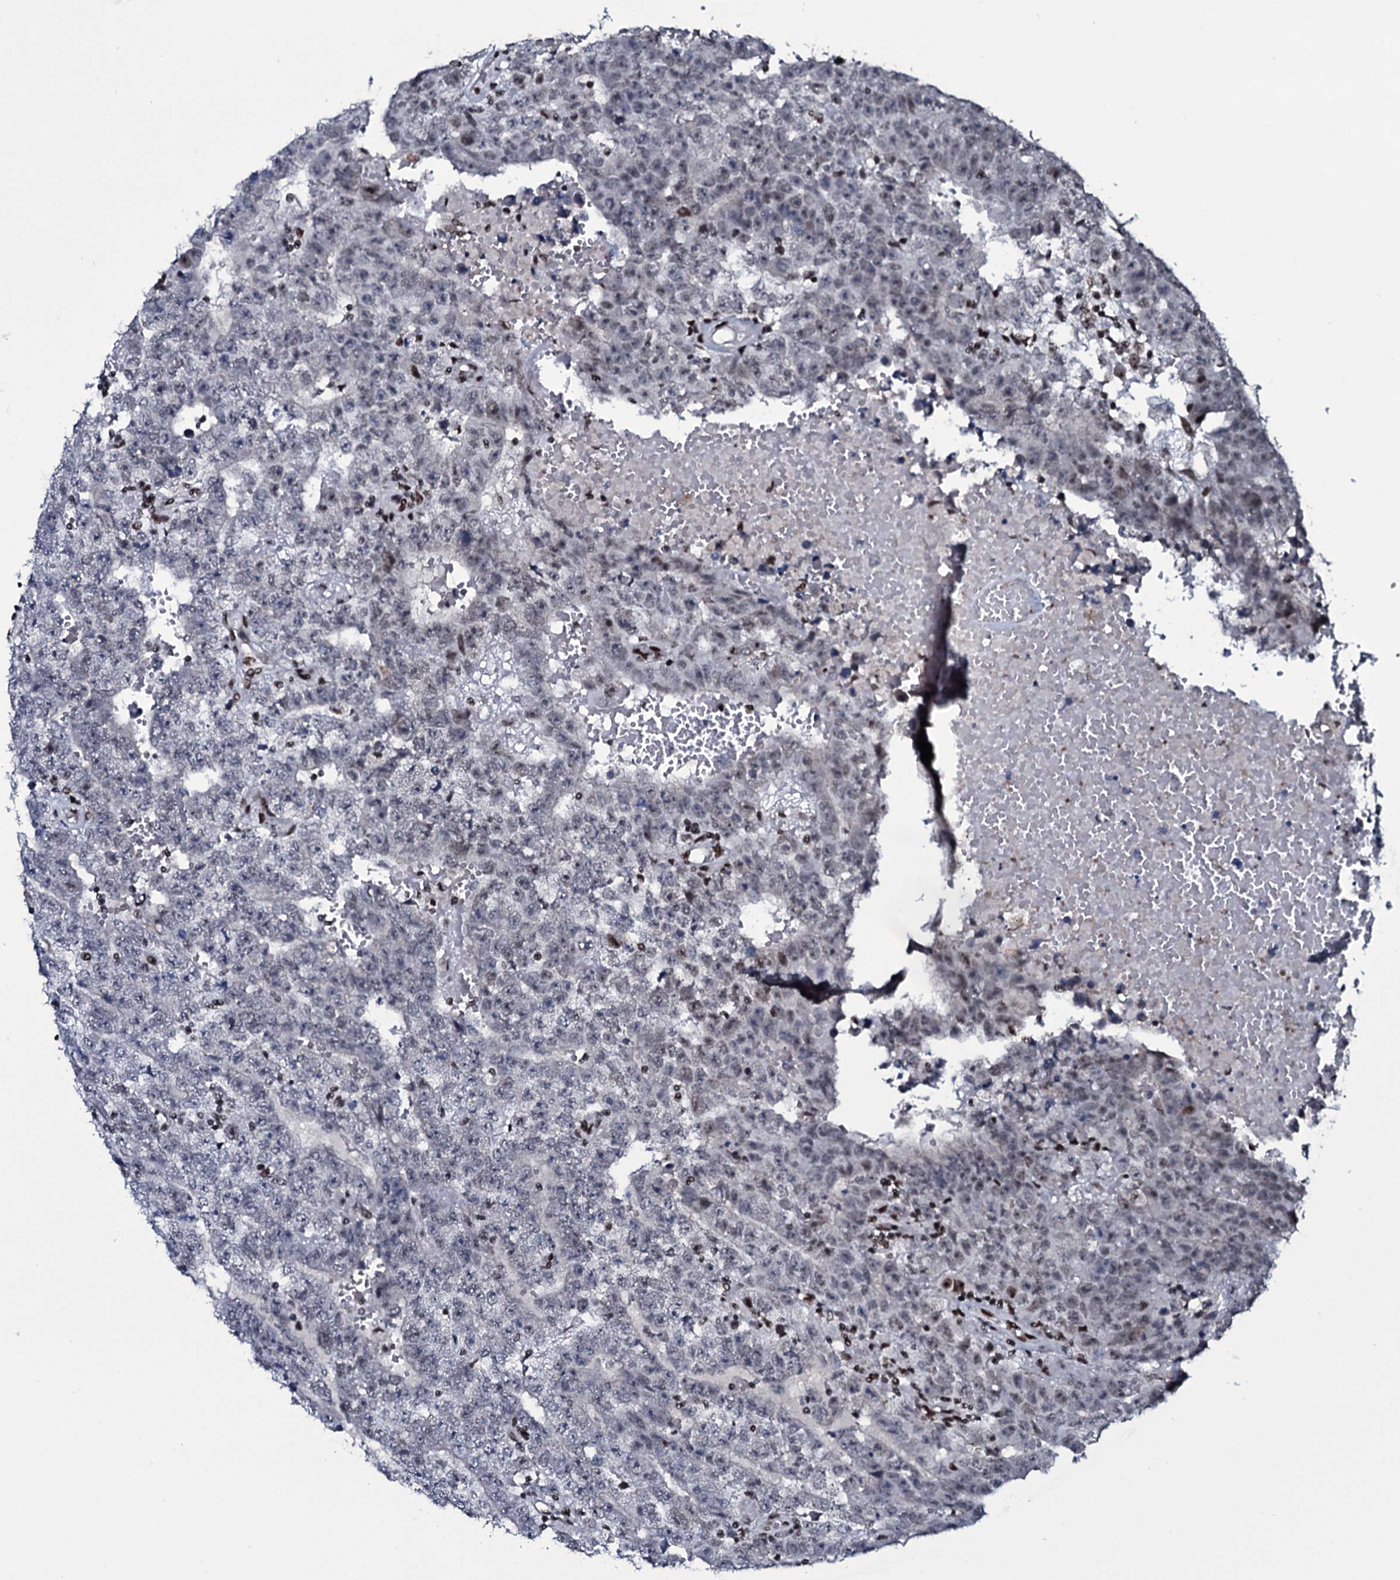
{"staining": {"intensity": "weak", "quantity": "<25%", "location": "nuclear"}, "tissue": "testis cancer", "cell_type": "Tumor cells", "image_type": "cancer", "snomed": [{"axis": "morphology", "description": "Carcinoma, Embryonal, NOS"}, {"axis": "topography", "description": "Testis"}], "caption": "Protein analysis of embryonal carcinoma (testis) demonstrates no significant positivity in tumor cells.", "gene": "ZMIZ2", "patient": {"sex": "male", "age": 25}}